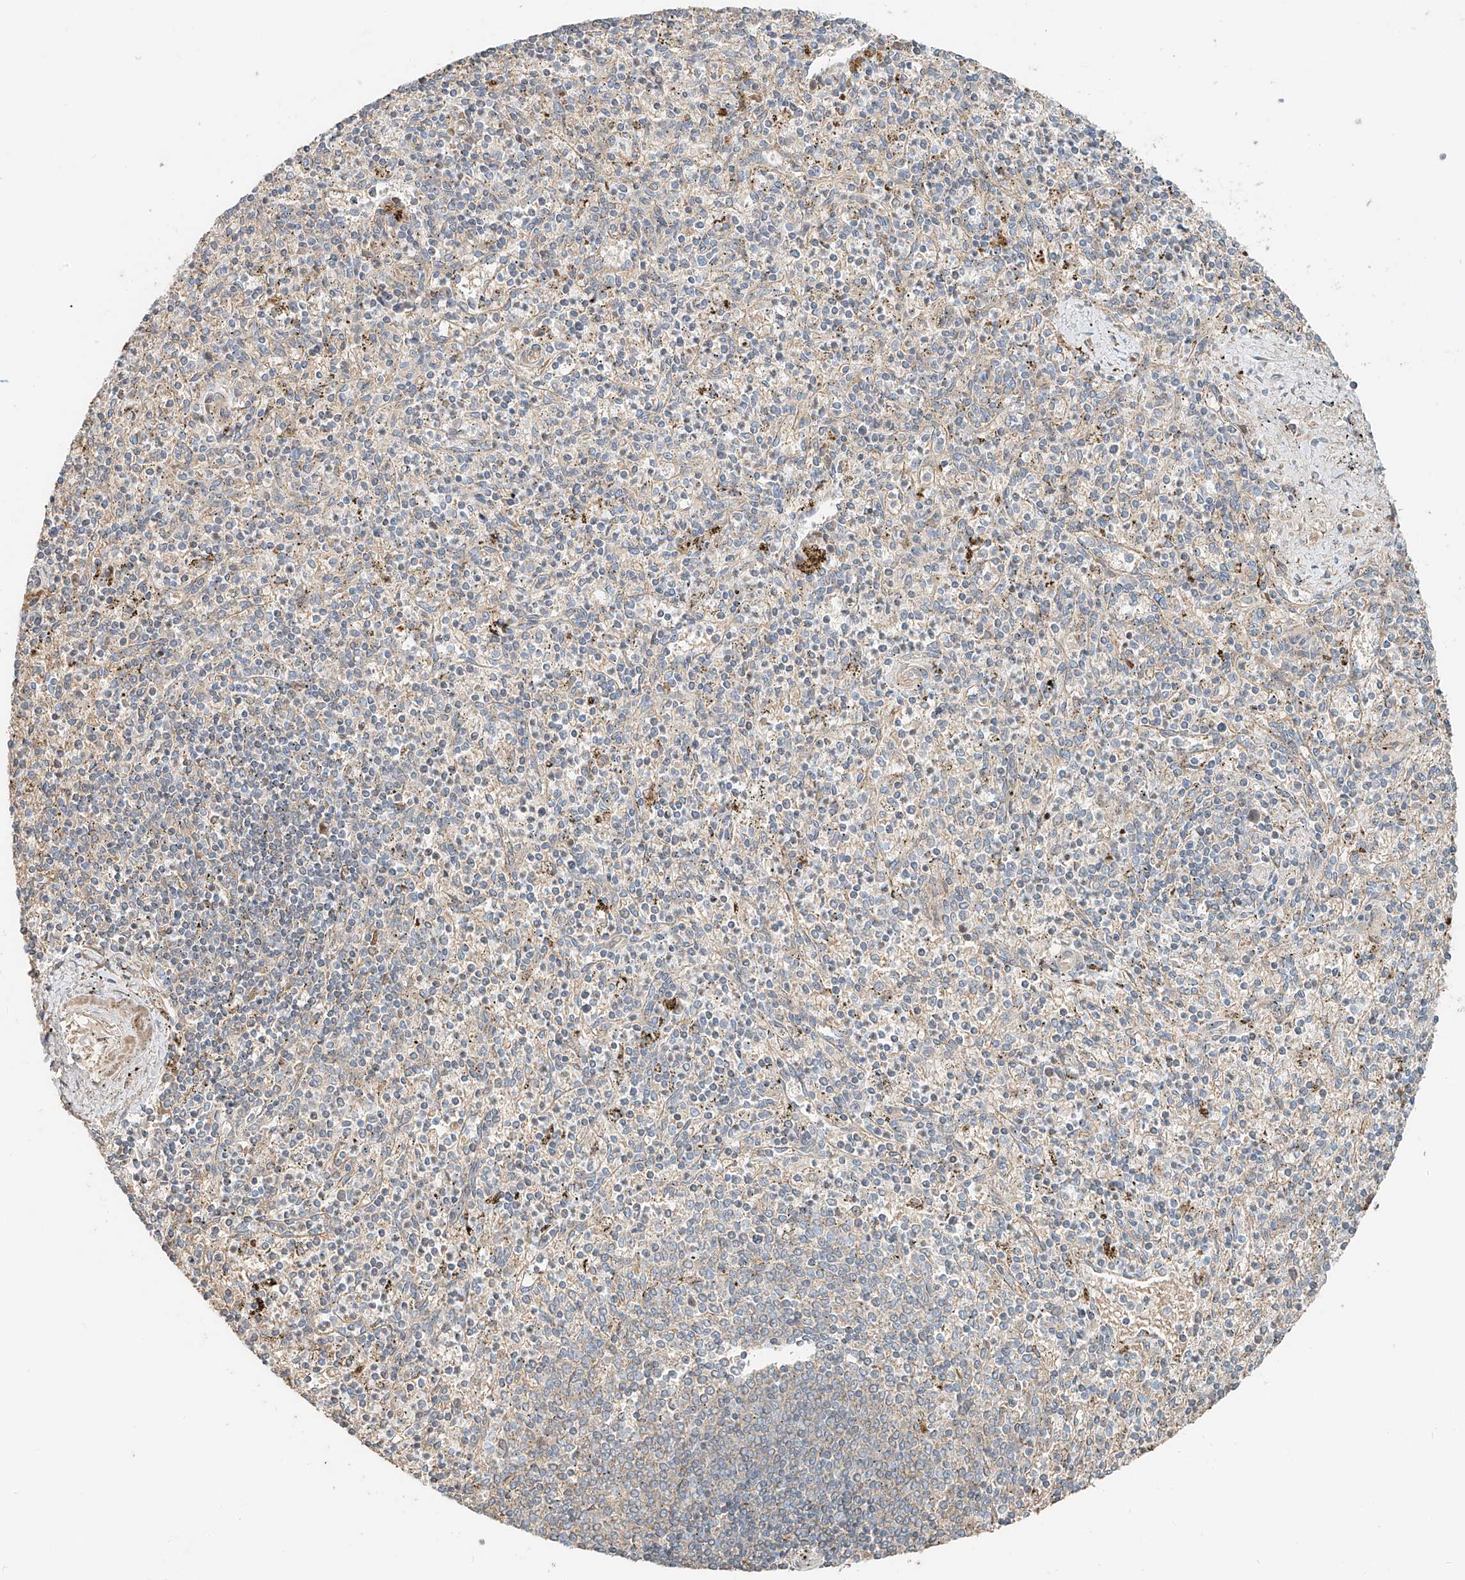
{"staining": {"intensity": "negative", "quantity": "none", "location": "none"}, "tissue": "spleen", "cell_type": "Cells in red pulp", "image_type": "normal", "snomed": [{"axis": "morphology", "description": "Normal tissue, NOS"}, {"axis": "topography", "description": "Spleen"}], "caption": "Protein analysis of unremarkable spleen reveals no significant positivity in cells in red pulp.", "gene": "EIPR1", "patient": {"sex": "male", "age": 72}}